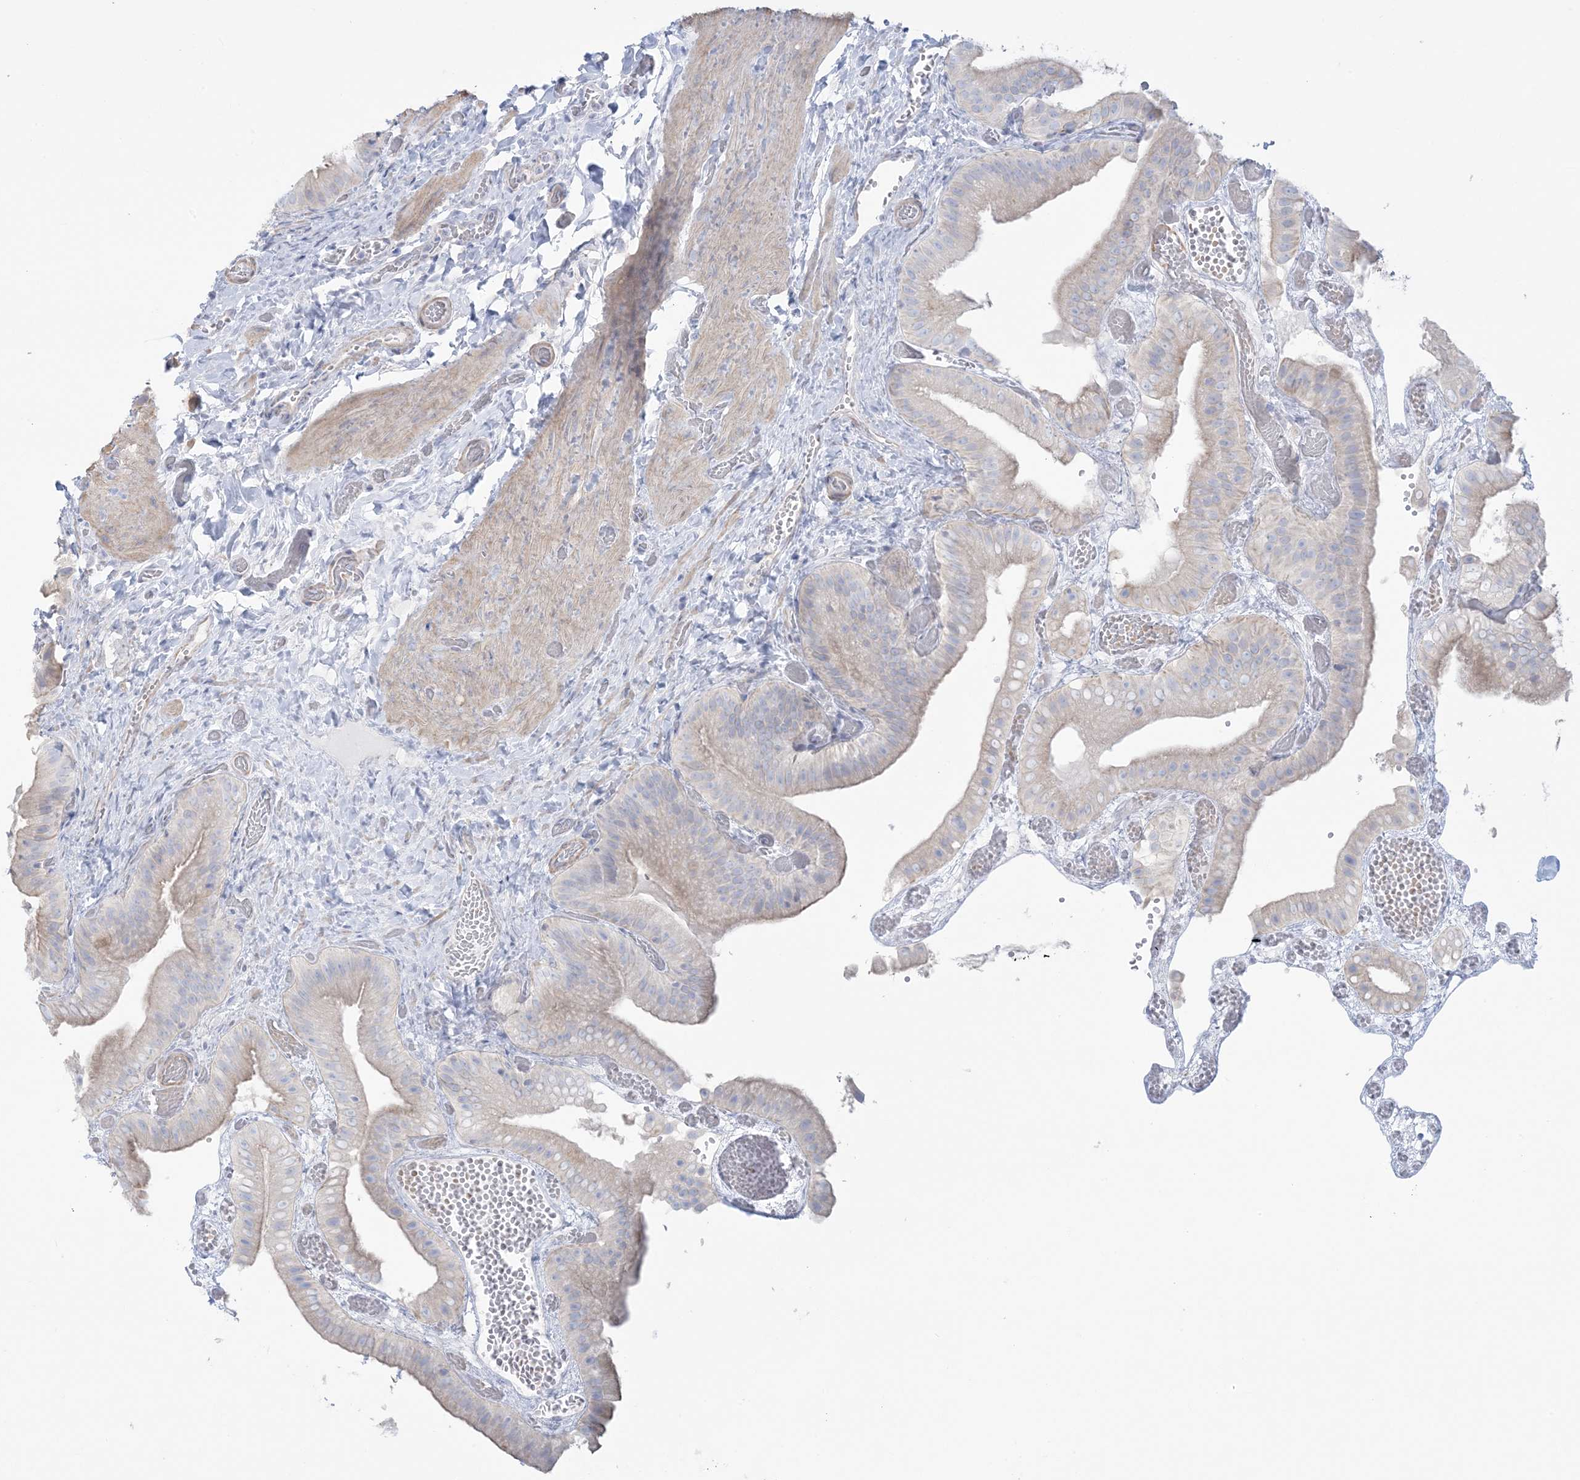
{"staining": {"intensity": "weak", "quantity": "25%-75%", "location": "cytoplasmic/membranous"}, "tissue": "gallbladder", "cell_type": "Glandular cells", "image_type": "normal", "snomed": [{"axis": "morphology", "description": "Normal tissue, NOS"}, {"axis": "topography", "description": "Gallbladder"}], "caption": "Unremarkable gallbladder exhibits weak cytoplasmic/membranous expression in about 25%-75% of glandular cells, visualized by immunohistochemistry. (IHC, brightfield microscopy, high magnification).", "gene": "AGXT", "patient": {"sex": "female", "age": 64}}